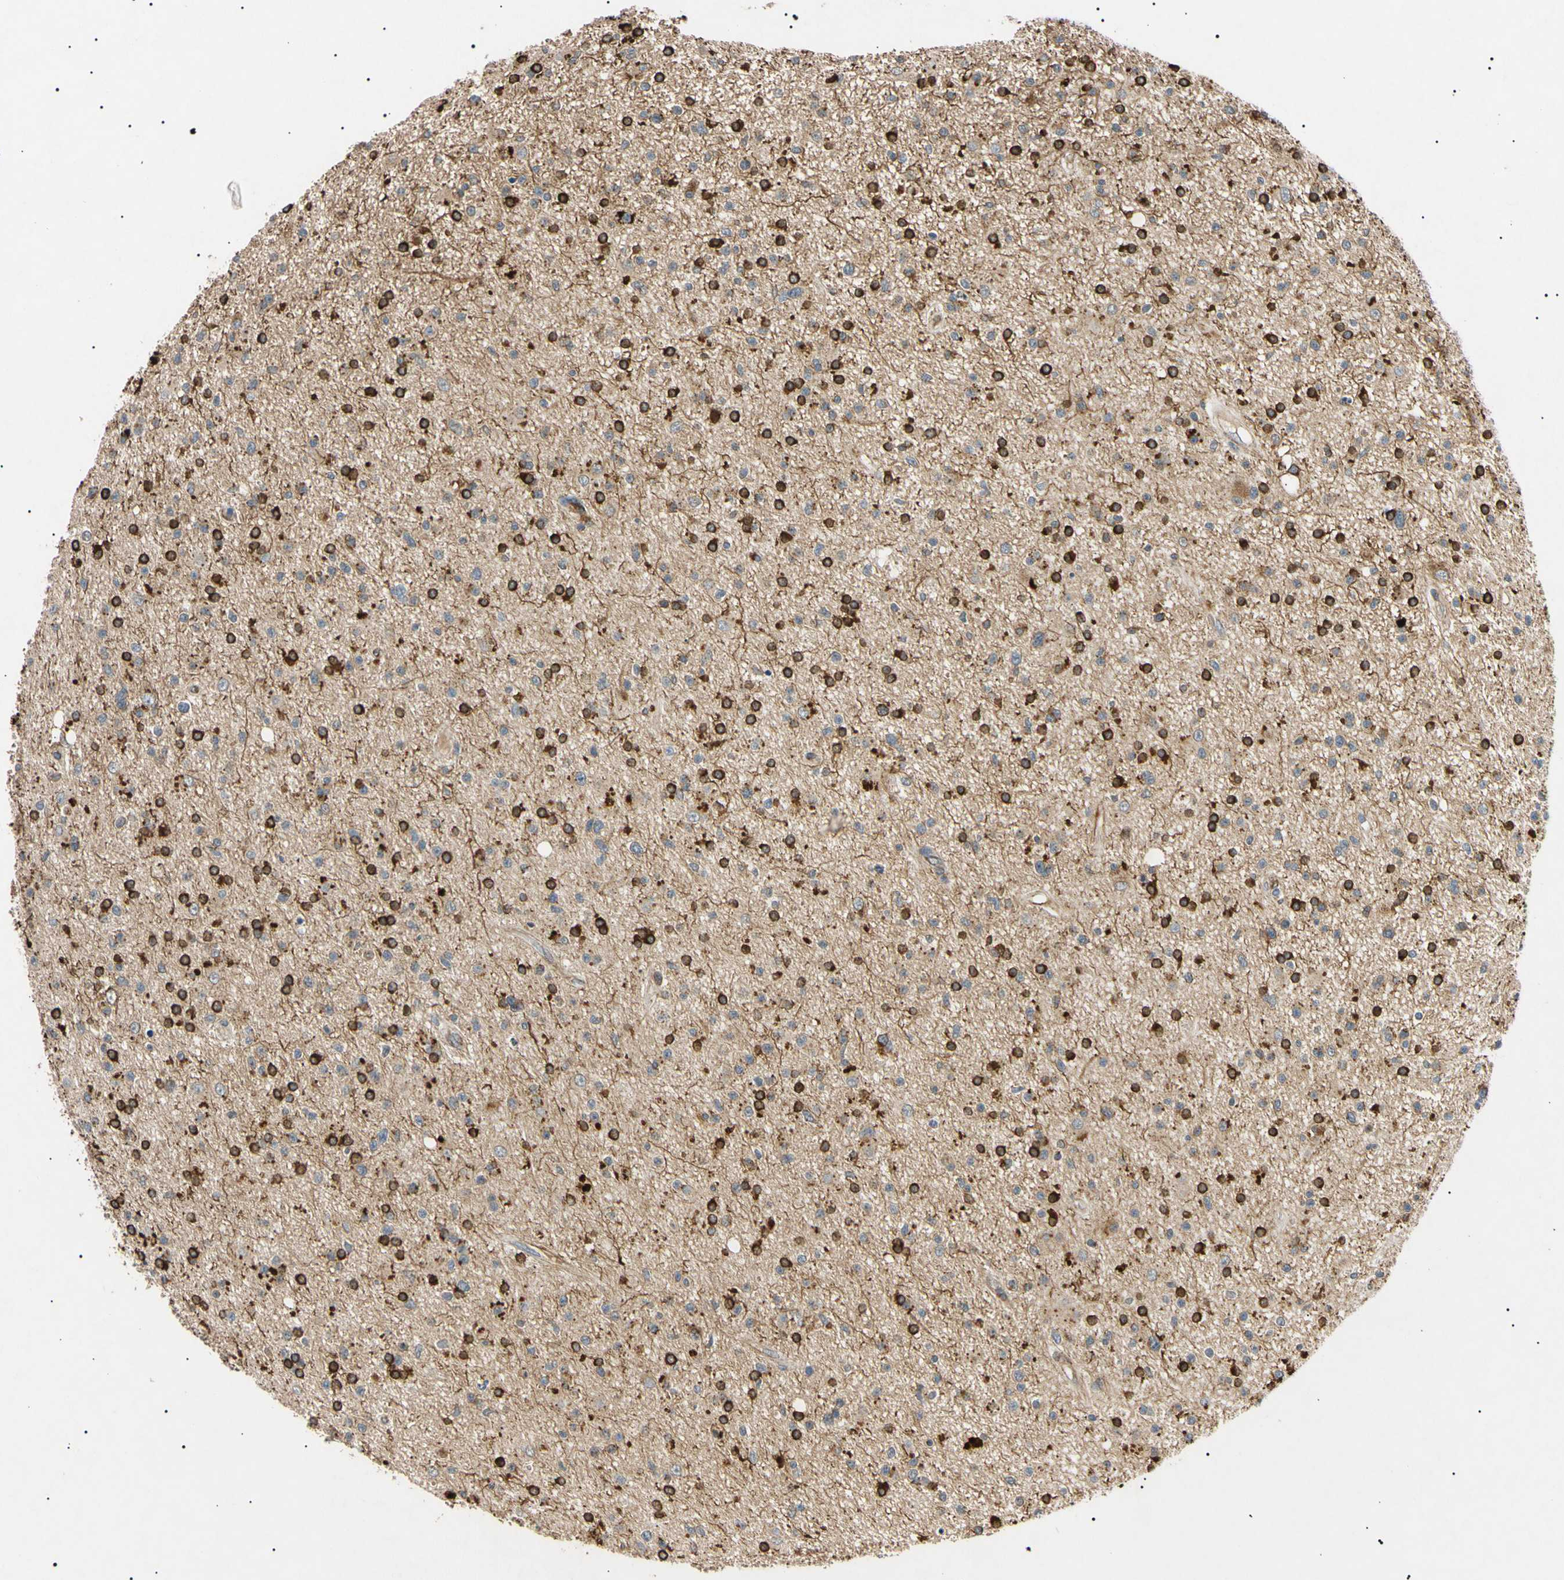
{"staining": {"intensity": "strong", "quantity": "25%-75%", "location": "cytoplasmic/membranous,nuclear"}, "tissue": "glioma", "cell_type": "Tumor cells", "image_type": "cancer", "snomed": [{"axis": "morphology", "description": "Glioma, malignant, High grade"}, {"axis": "topography", "description": "Brain"}], "caption": "There is high levels of strong cytoplasmic/membranous and nuclear positivity in tumor cells of malignant high-grade glioma, as demonstrated by immunohistochemical staining (brown color).", "gene": "TUBB4A", "patient": {"sex": "male", "age": 33}}